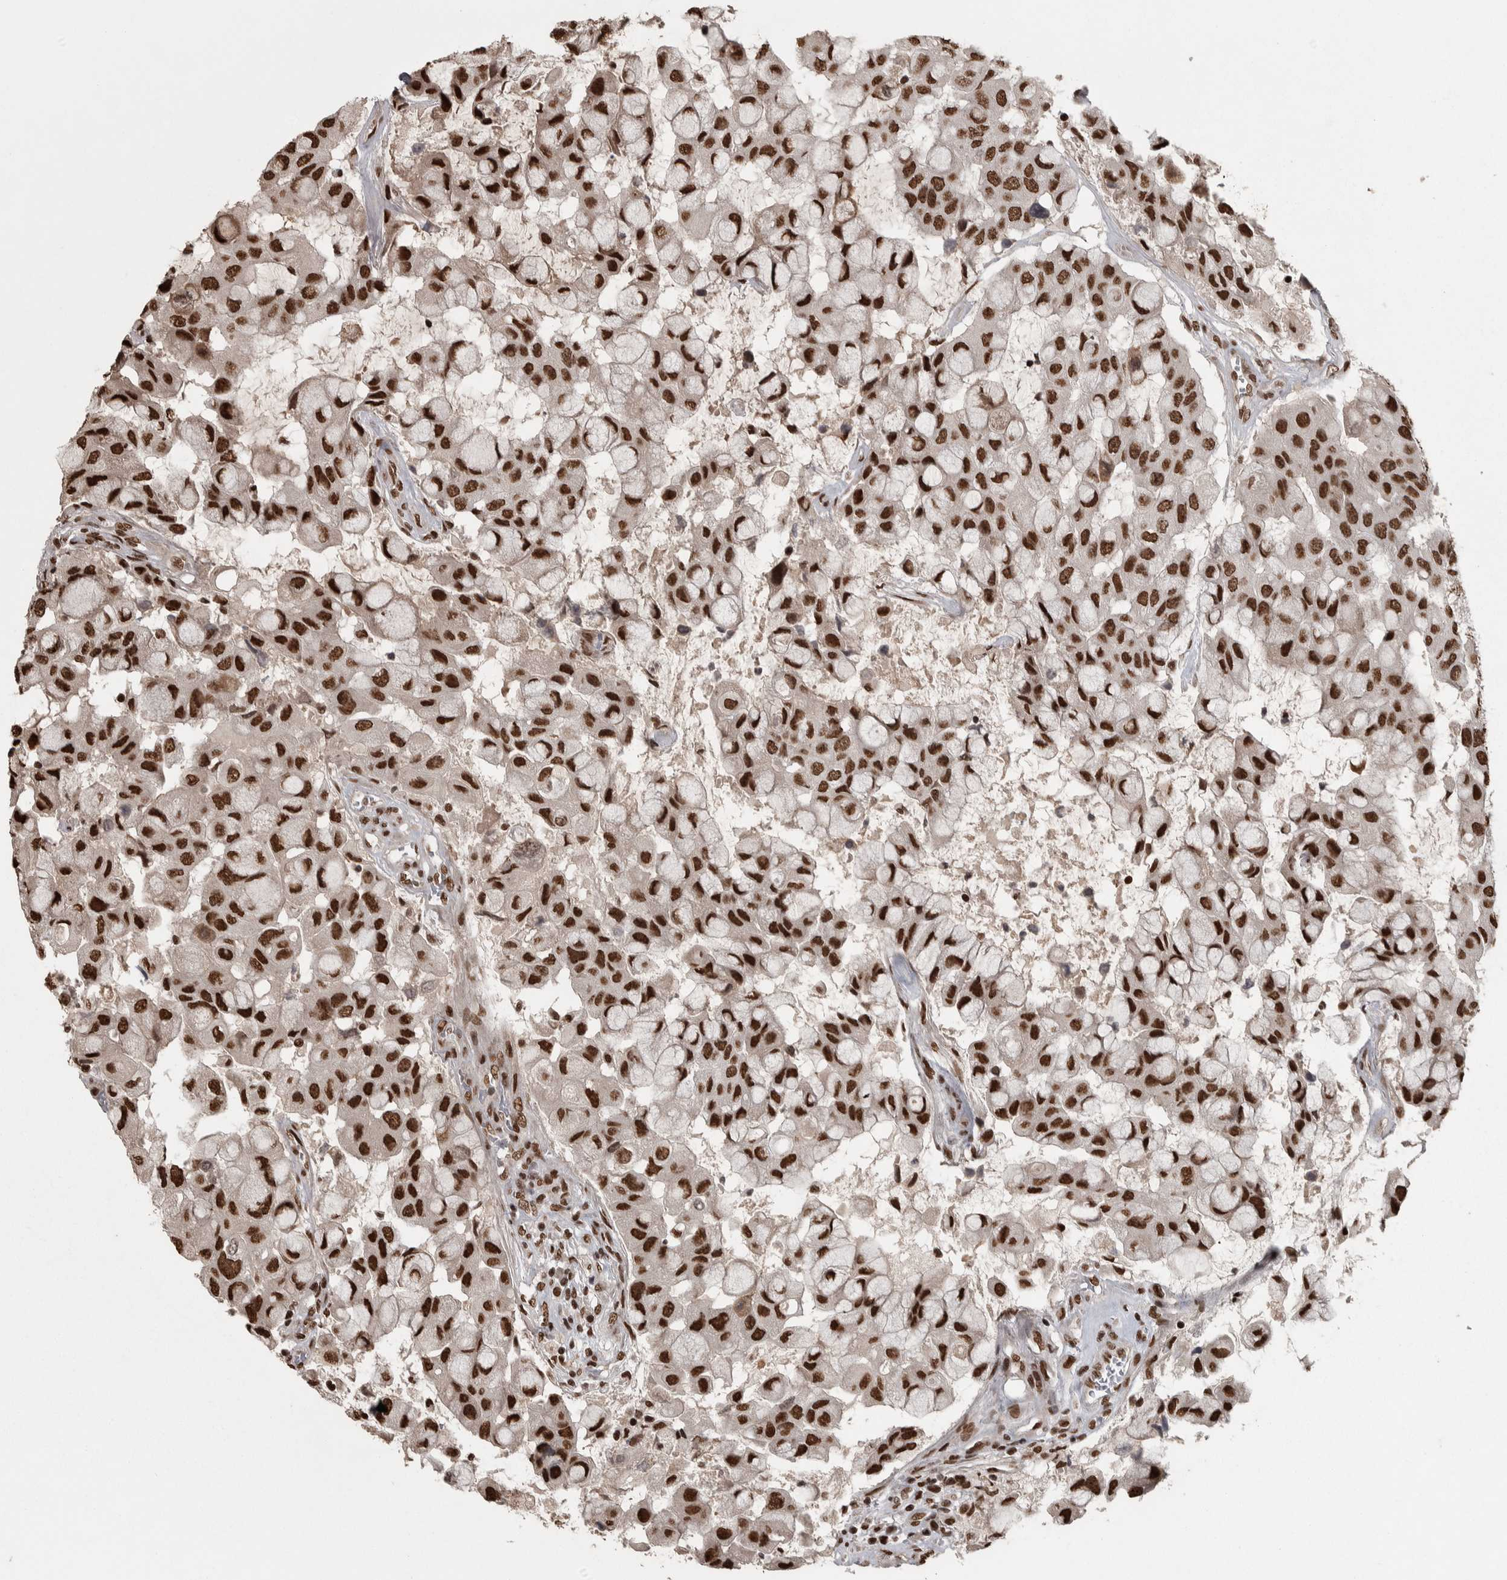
{"staining": {"intensity": "strong", "quantity": ">75%", "location": "nuclear"}, "tissue": "breast cancer", "cell_type": "Tumor cells", "image_type": "cancer", "snomed": [{"axis": "morphology", "description": "Duct carcinoma"}, {"axis": "topography", "description": "Breast"}], "caption": "The photomicrograph demonstrates staining of breast infiltrating ductal carcinoma, revealing strong nuclear protein positivity (brown color) within tumor cells.", "gene": "ZFHX4", "patient": {"sex": "female", "age": 27}}